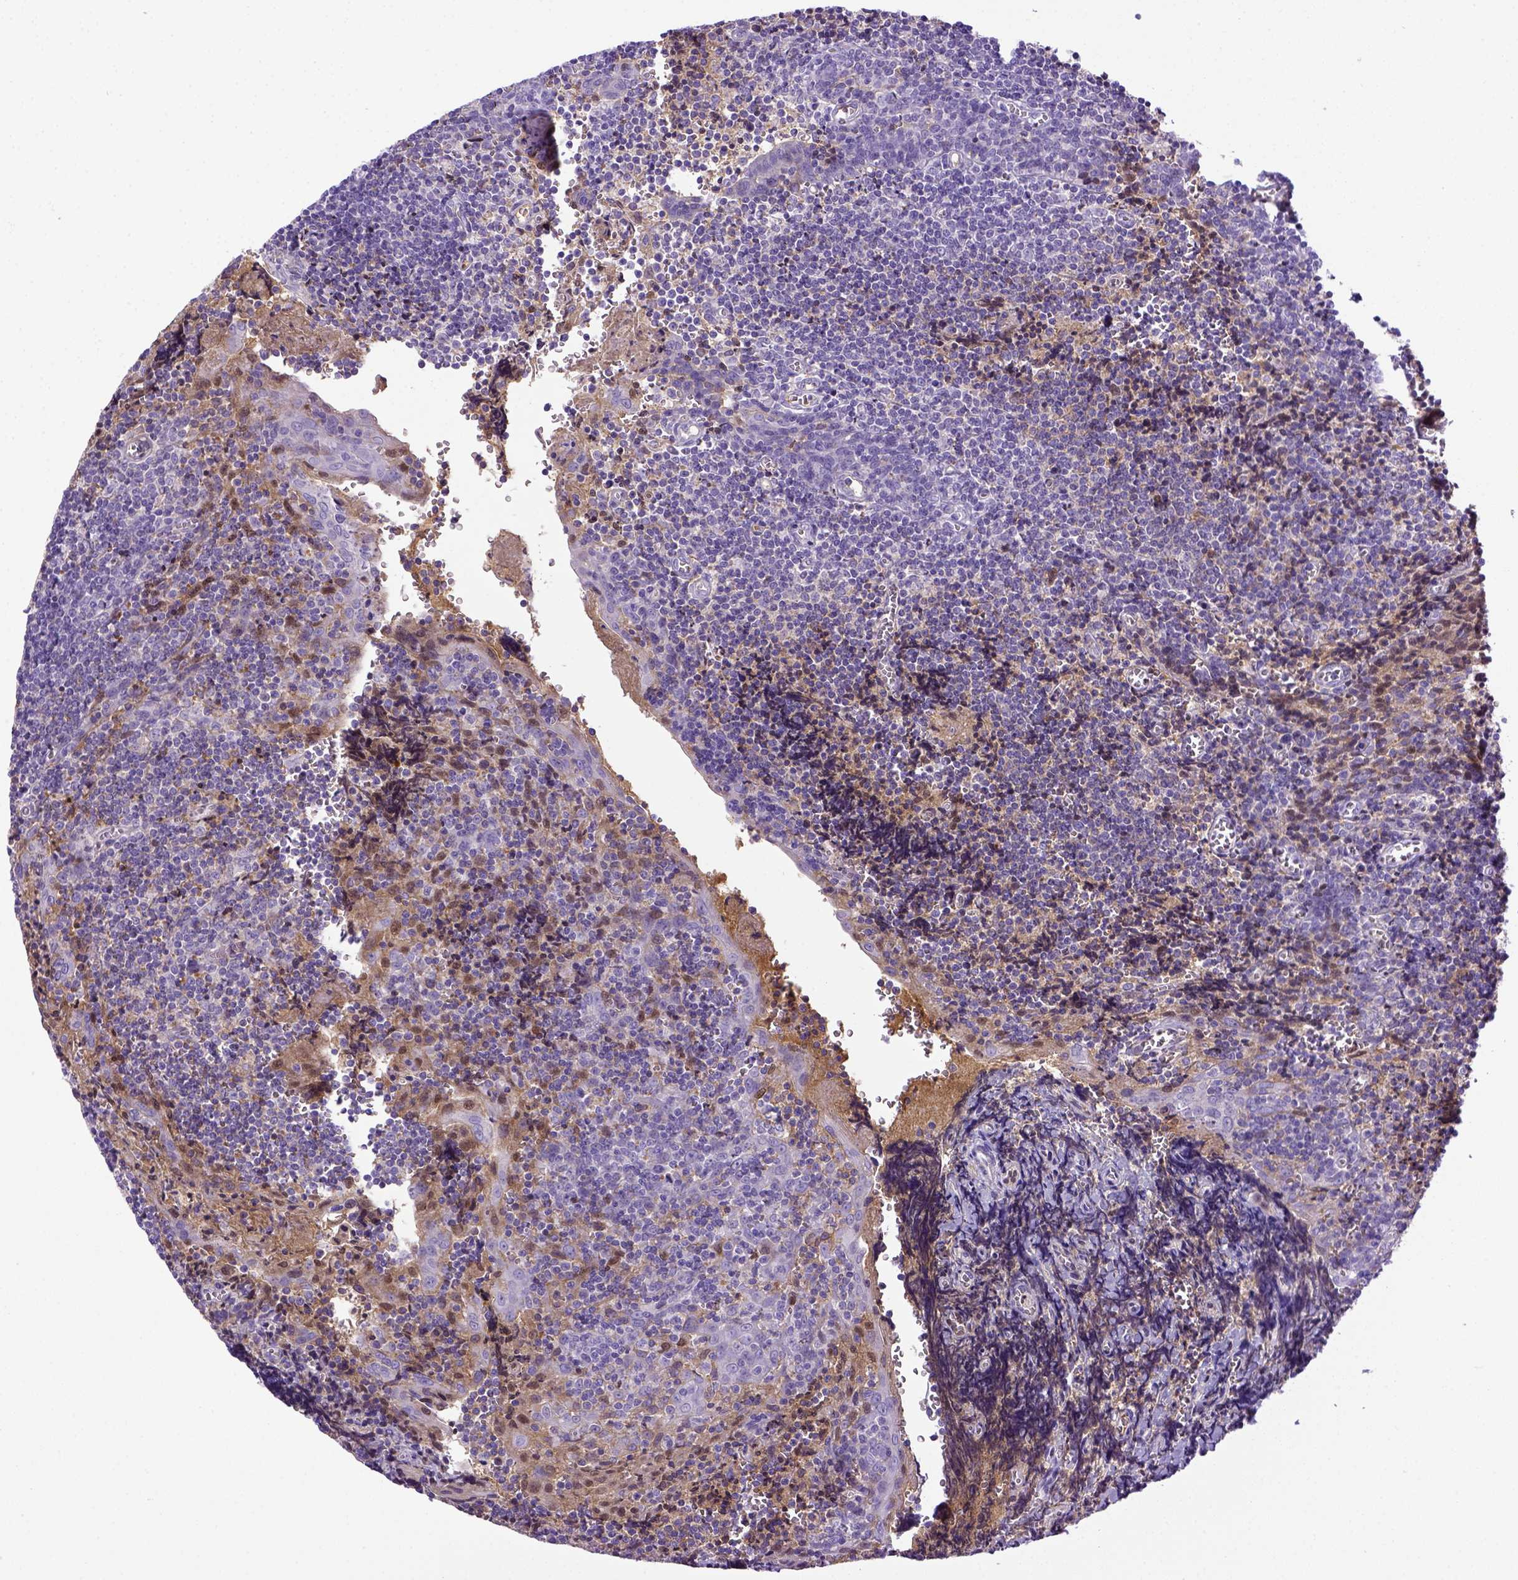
{"staining": {"intensity": "negative", "quantity": "none", "location": "none"}, "tissue": "tonsil", "cell_type": "Germinal center cells", "image_type": "normal", "snomed": [{"axis": "morphology", "description": "Normal tissue, NOS"}, {"axis": "morphology", "description": "Inflammation, NOS"}, {"axis": "topography", "description": "Tonsil"}], "caption": "High power microscopy histopathology image of an immunohistochemistry (IHC) micrograph of unremarkable tonsil, revealing no significant staining in germinal center cells.", "gene": "ITIH4", "patient": {"sex": "female", "age": 31}}